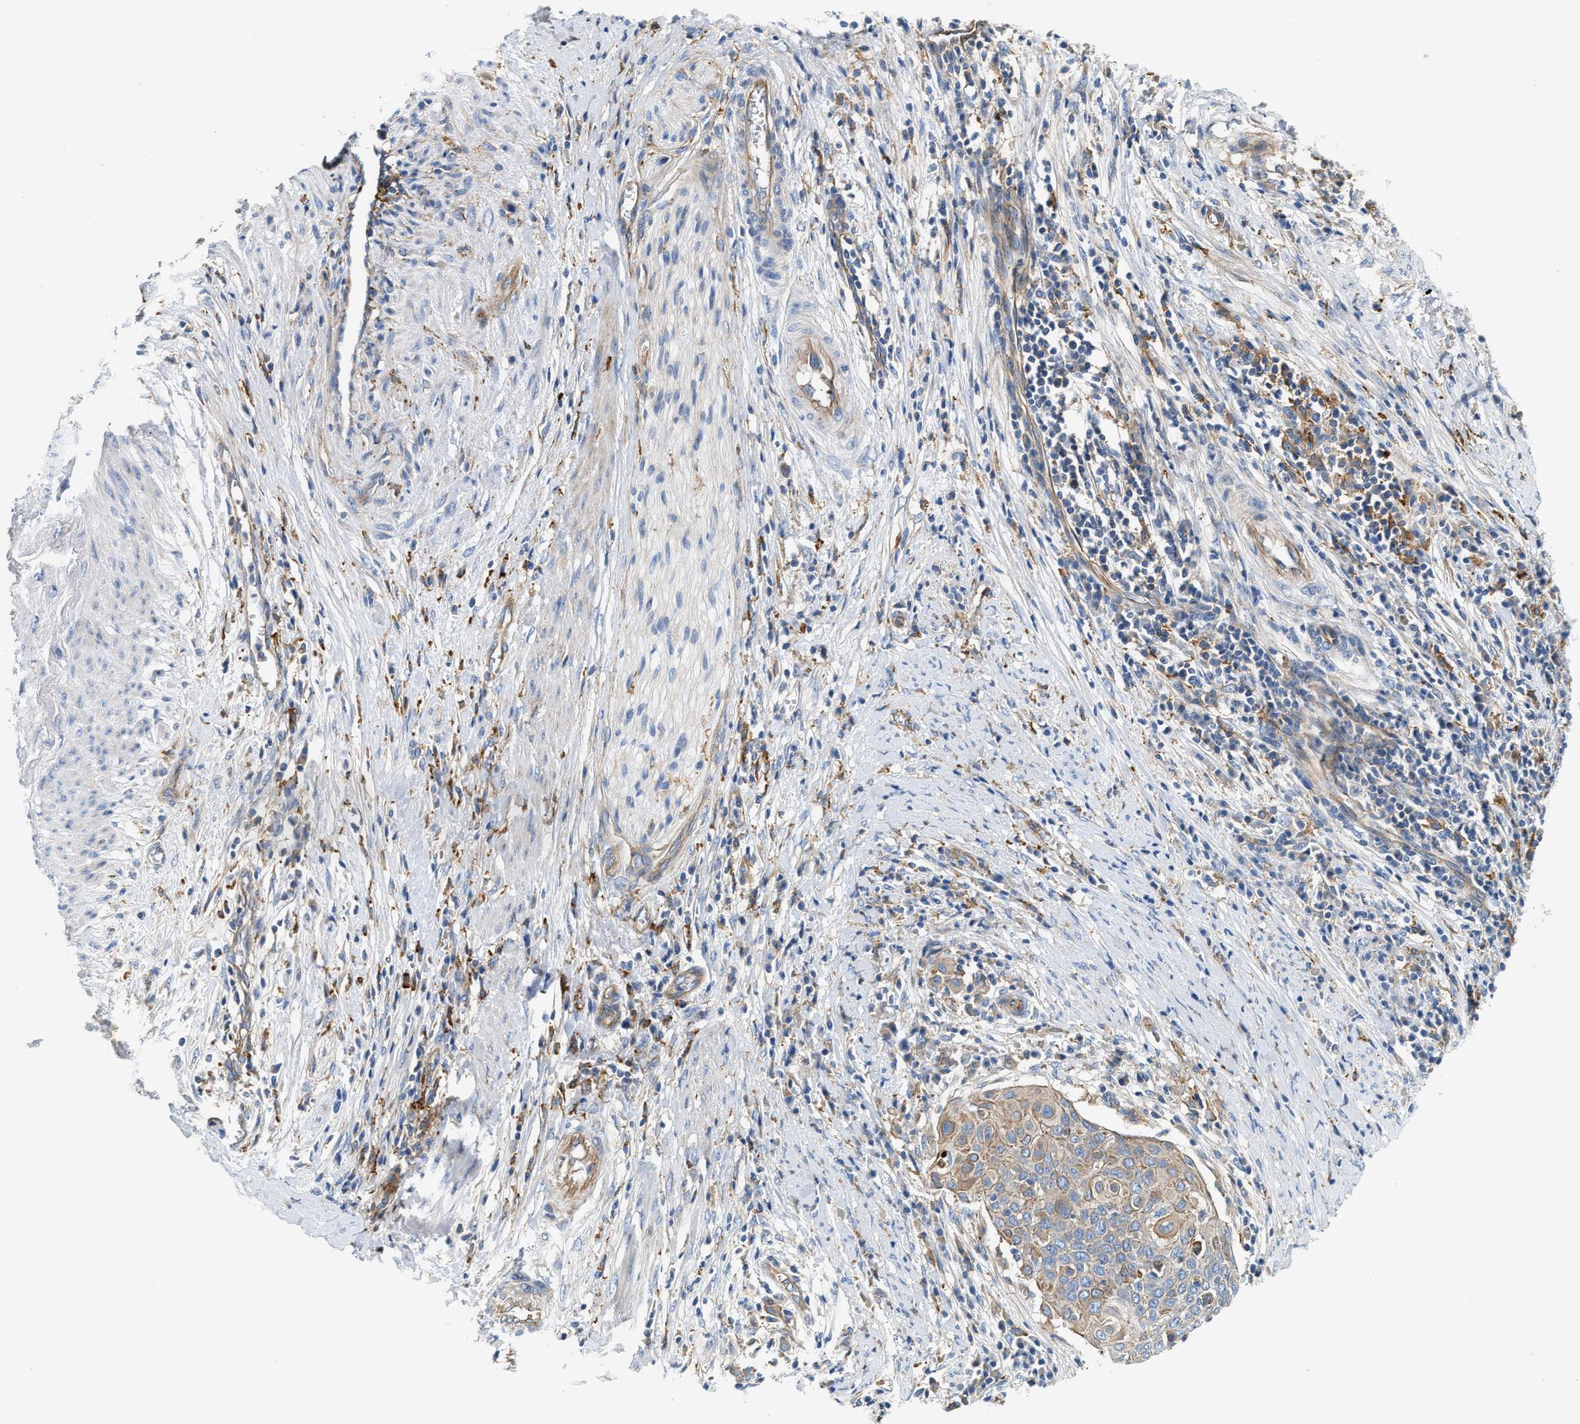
{"staining": {"intensity": "weak", "quantity": "25%-75%", "location": "cytoplasmic/membranous"}, "tissue": "cervical cancer", "cell_type": "Tumor cells", "image_type": "cancer", "snomed": [{"axis": "morphology", "description": "Squamous cell carcinoma, NOS"}, {"axis": "topography", "description": "Cervix"}], "caption": "IHC photomicrograph of neoplastic tissue: human cervical cancer stained using immunohistochemistry exhibits low levels of weak protein expression localized specifically in the cytoplasmic/membranous of tumor cells, appearing as a cytoplasmic/membranous brown color.", "gene": "NSUN7", "patient": {"sex": "female", "age": 39}}